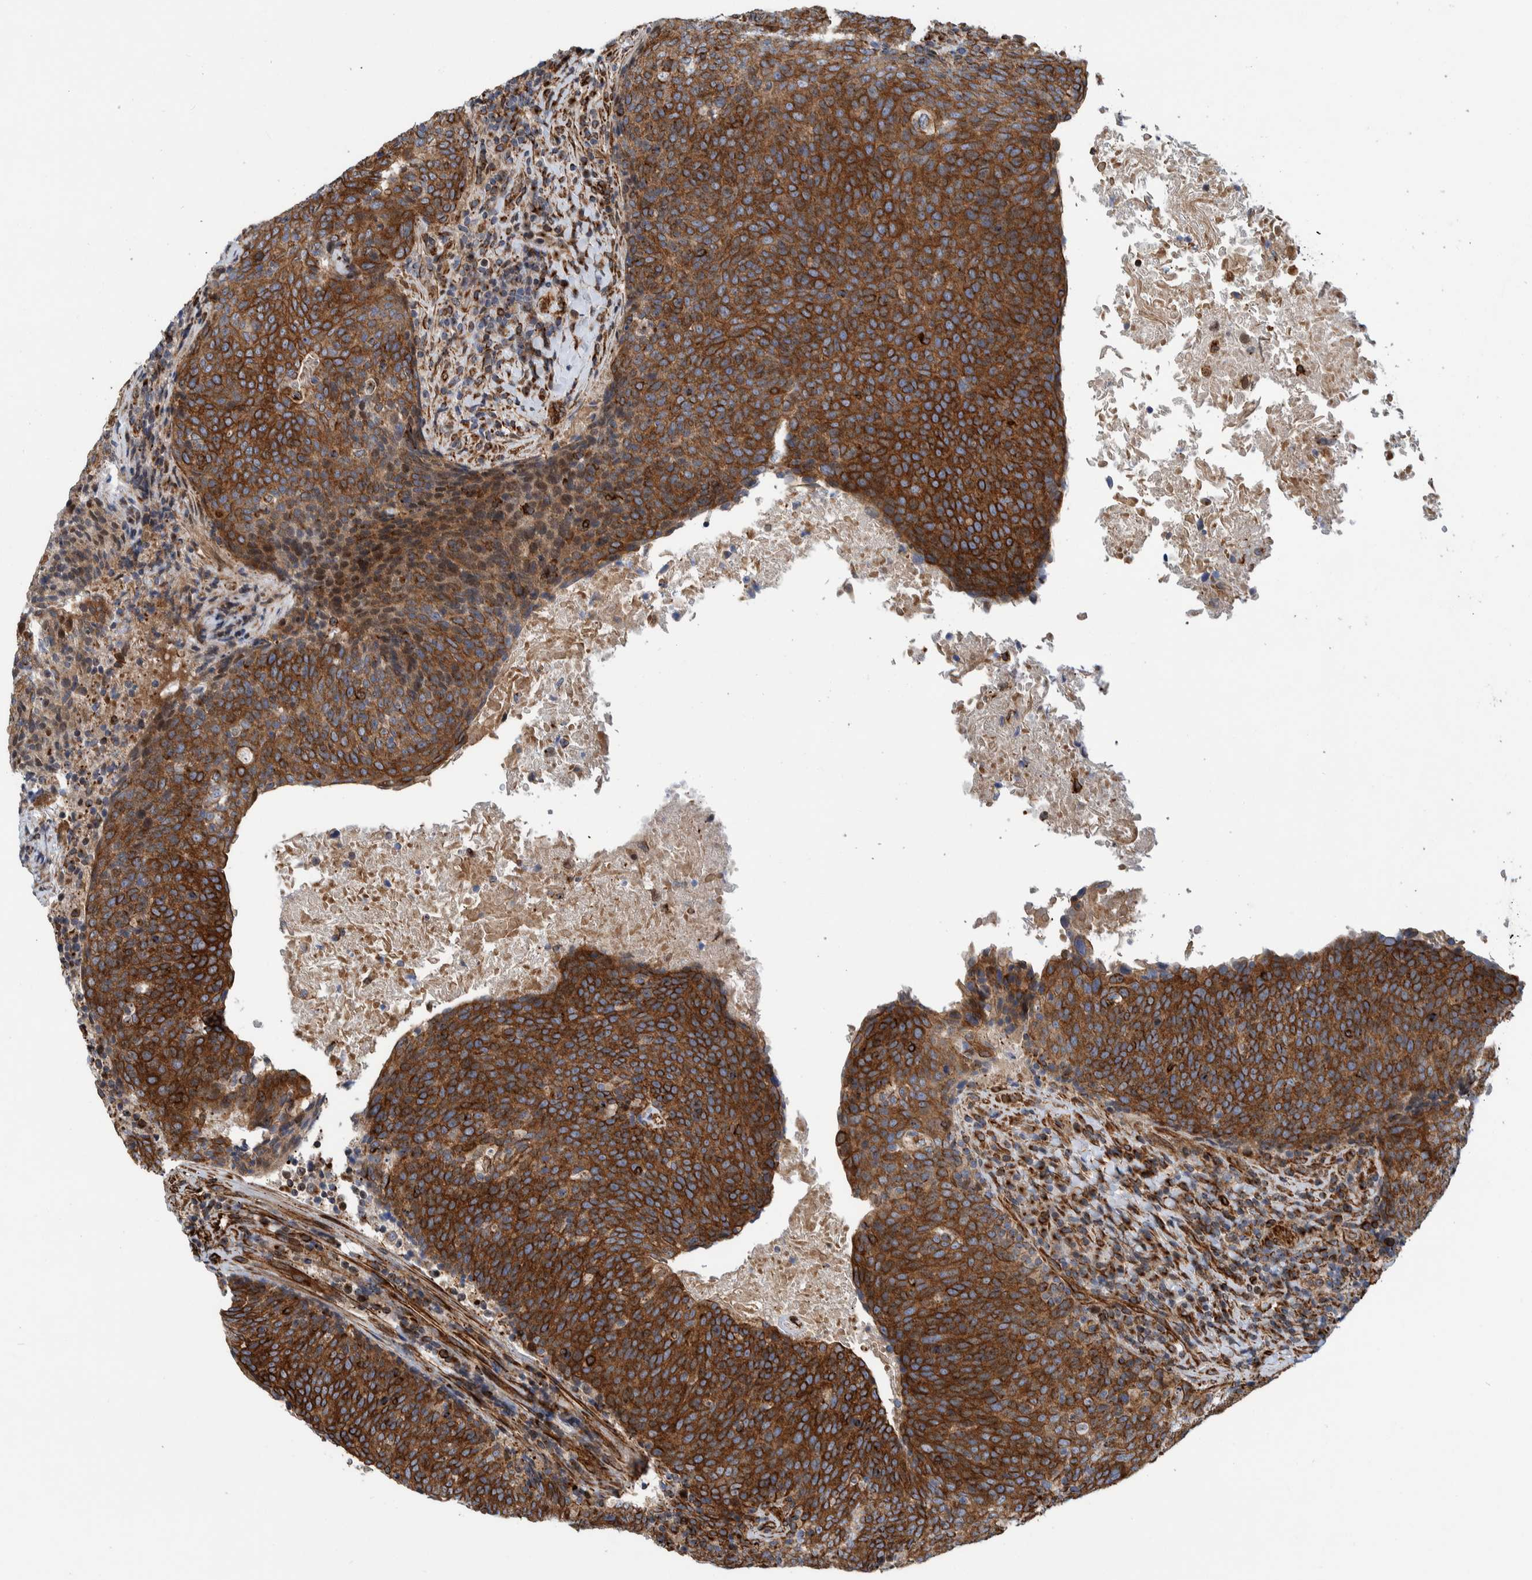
{"staining": {"intensity": "strong", "quantity": ">75%", "location": "cytoplasmic/membranous"}, "tissue": "head and neck cancer", "cell_type": "Tumor cells", "image_type": "cancer", "snomed": [{"axis": "morphology", "description": "Squamous cell carcinoma, NOS"}, {"axis": "morphology", "description": "Squamous cell carcinoma, metastatic, NOS"}, {"axis": "topography", "description": "Lymph node"}, {"axis": "topography", "description": "Head-Neck"}], "caption": "Head and neck cancer (metastatic squamous cell carcinoma) was stained to show a protein in brown. There is high levels of strong cytoplasmic/membranous positivity in about >75% of tumor cells.", "gene": "CCDC57", "patient": {"sex": "male", "age": 62}}